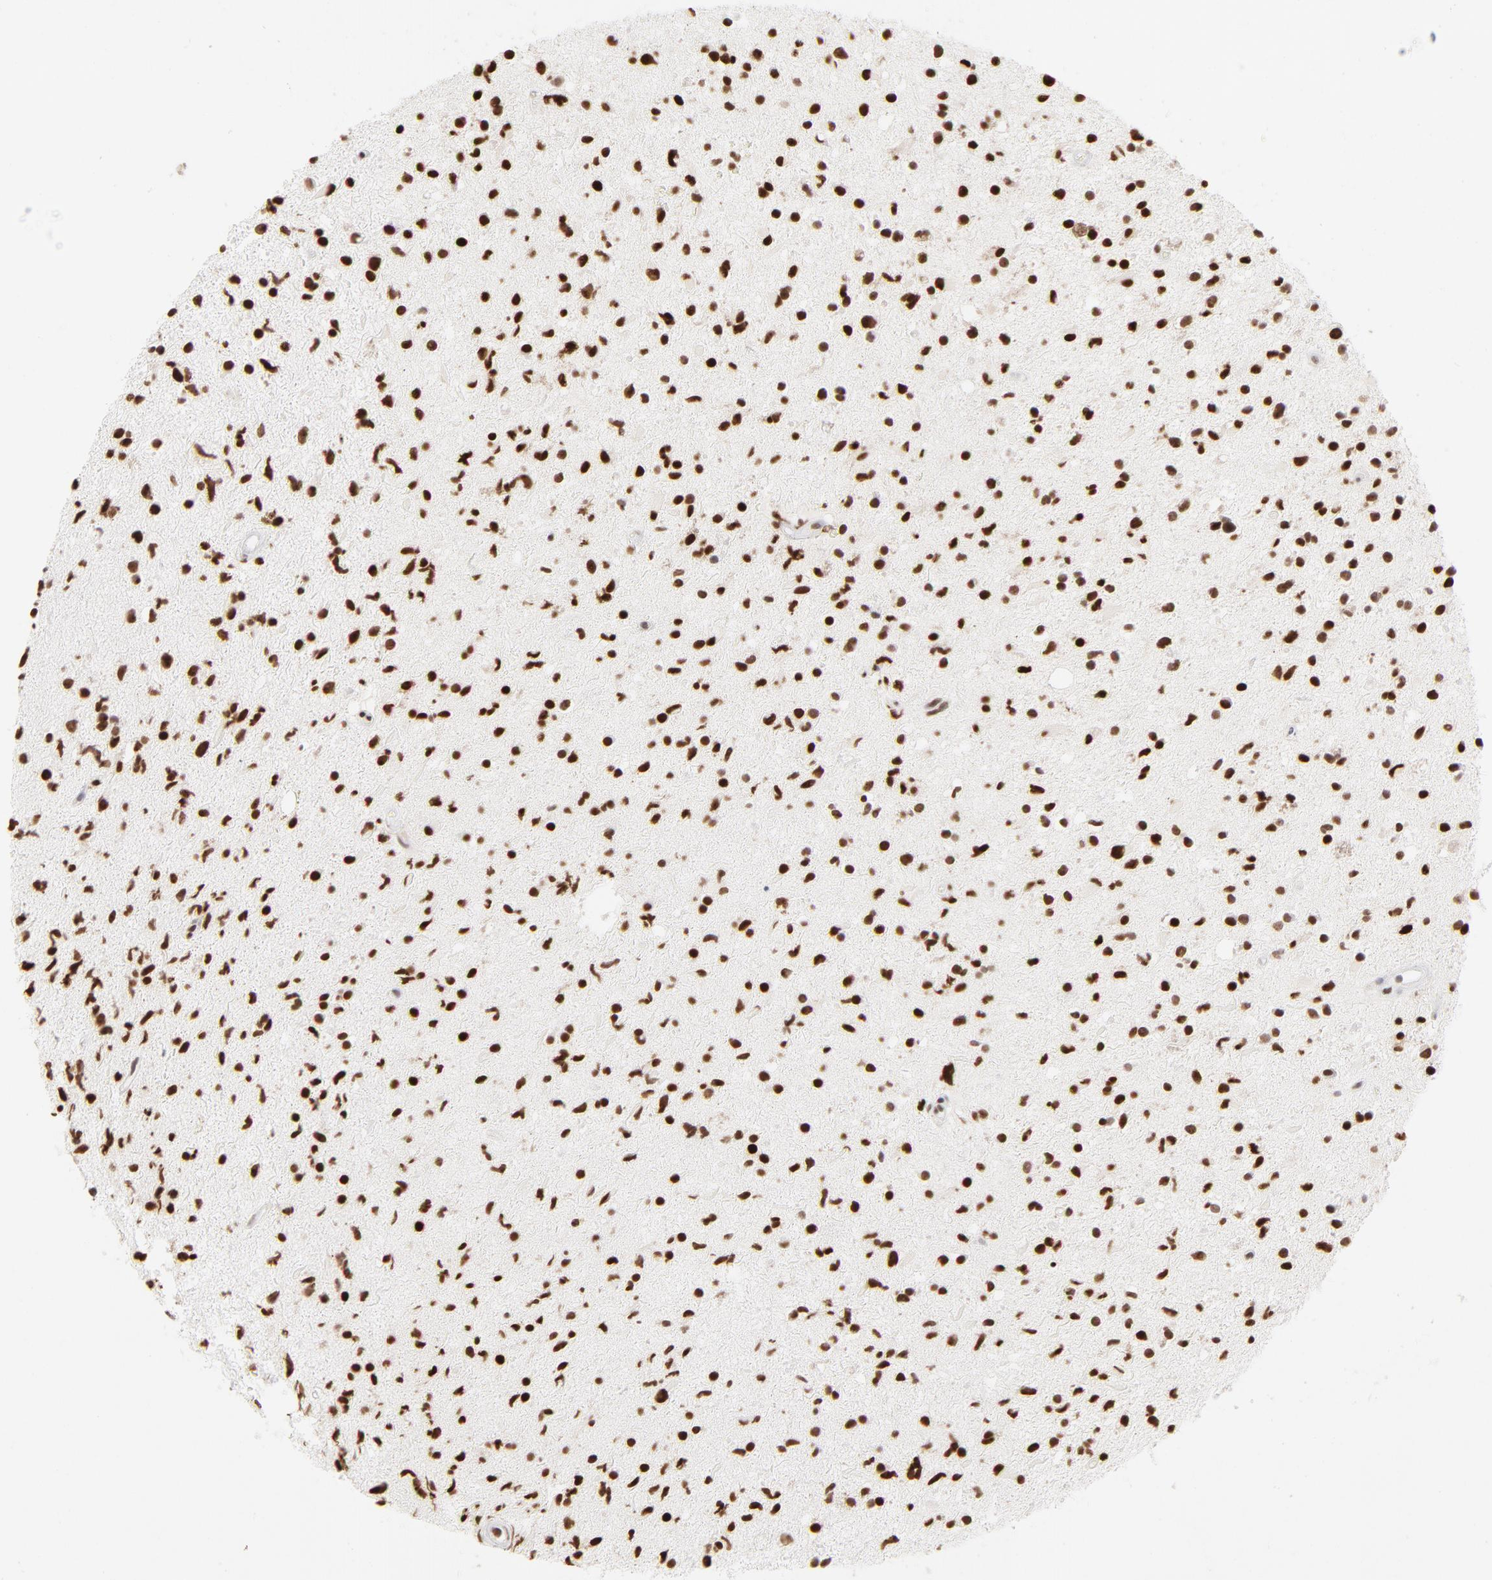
{"staining": {"intensity": "strong", "quantity": ">75%", "location": "nuclear"}, "tissue": "glioma", "cell_type": "Tumor cells", "image_type": "cancer", "snomed": [{"axis": "morphology", "description": "Glioma, malignant, High grade"}, {"axis": "topography", "description": "Brain"}], "caption": "Immunohistochemistry (IHC) (DAB (3,3'-diaminobenzidine)) staining of glioma shows strong nuclear protein expression in about >75% of tumor cells.", "gene": "PARP1", "patient": {"sex": "male", "age": 33}}